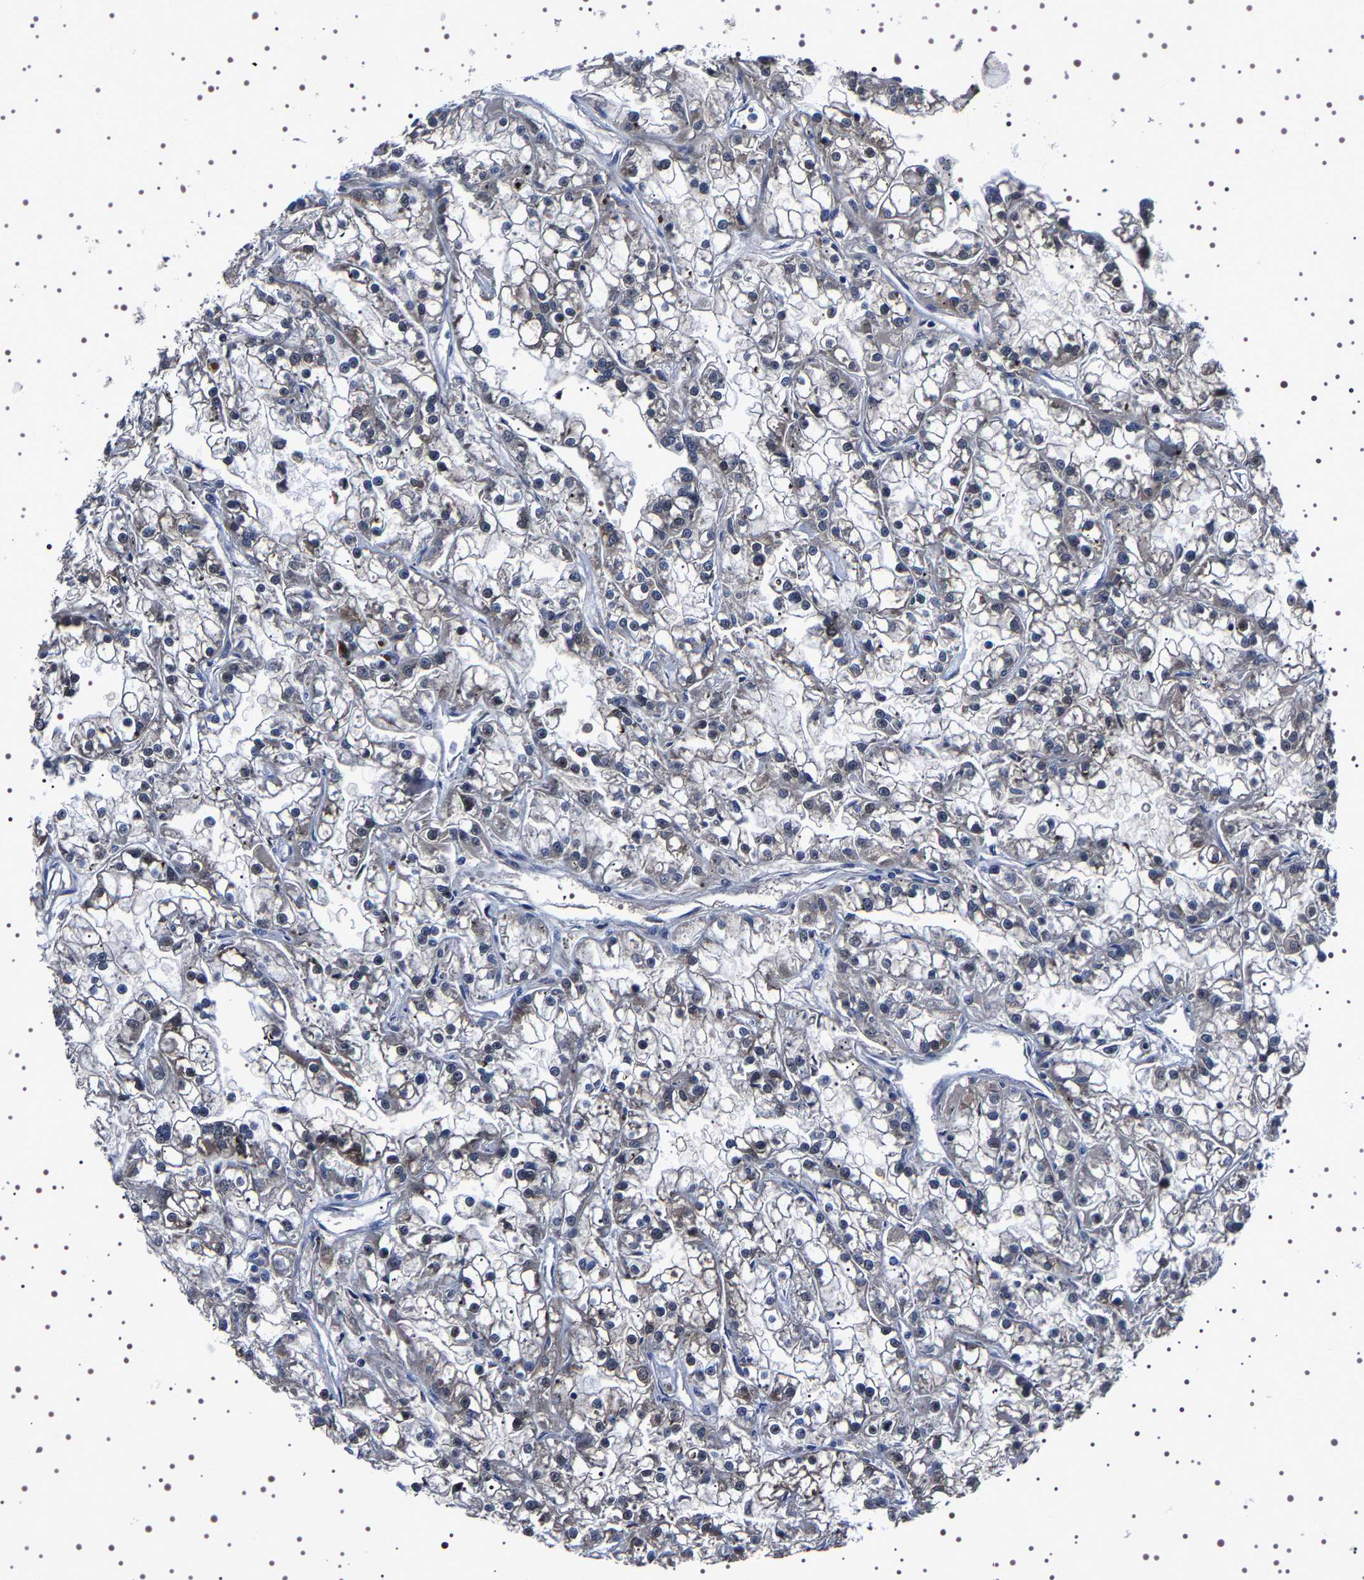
{"staining": {"intensity": "negative", "quantity": "none", "location": "none"}, "tissue": "renal cancer", "cell_type": "Tumor cells", "image_type": "cancer", "snomed": [{"axis": "morphology", "description": "Adenocarcinoma, NOS"}, {"axis": "topography", "description": "Kidney"}], "caption": "High magnification brightfield microscopy of renal adenocarcinoma stained with DAB (3,3'-diaminobenzidine) (brown) and counterstained with hematoxylin (blue): tumor cells show no significant staining.", "gene": "TARBP1", "patient": {"sex": "female", "age": 52}}